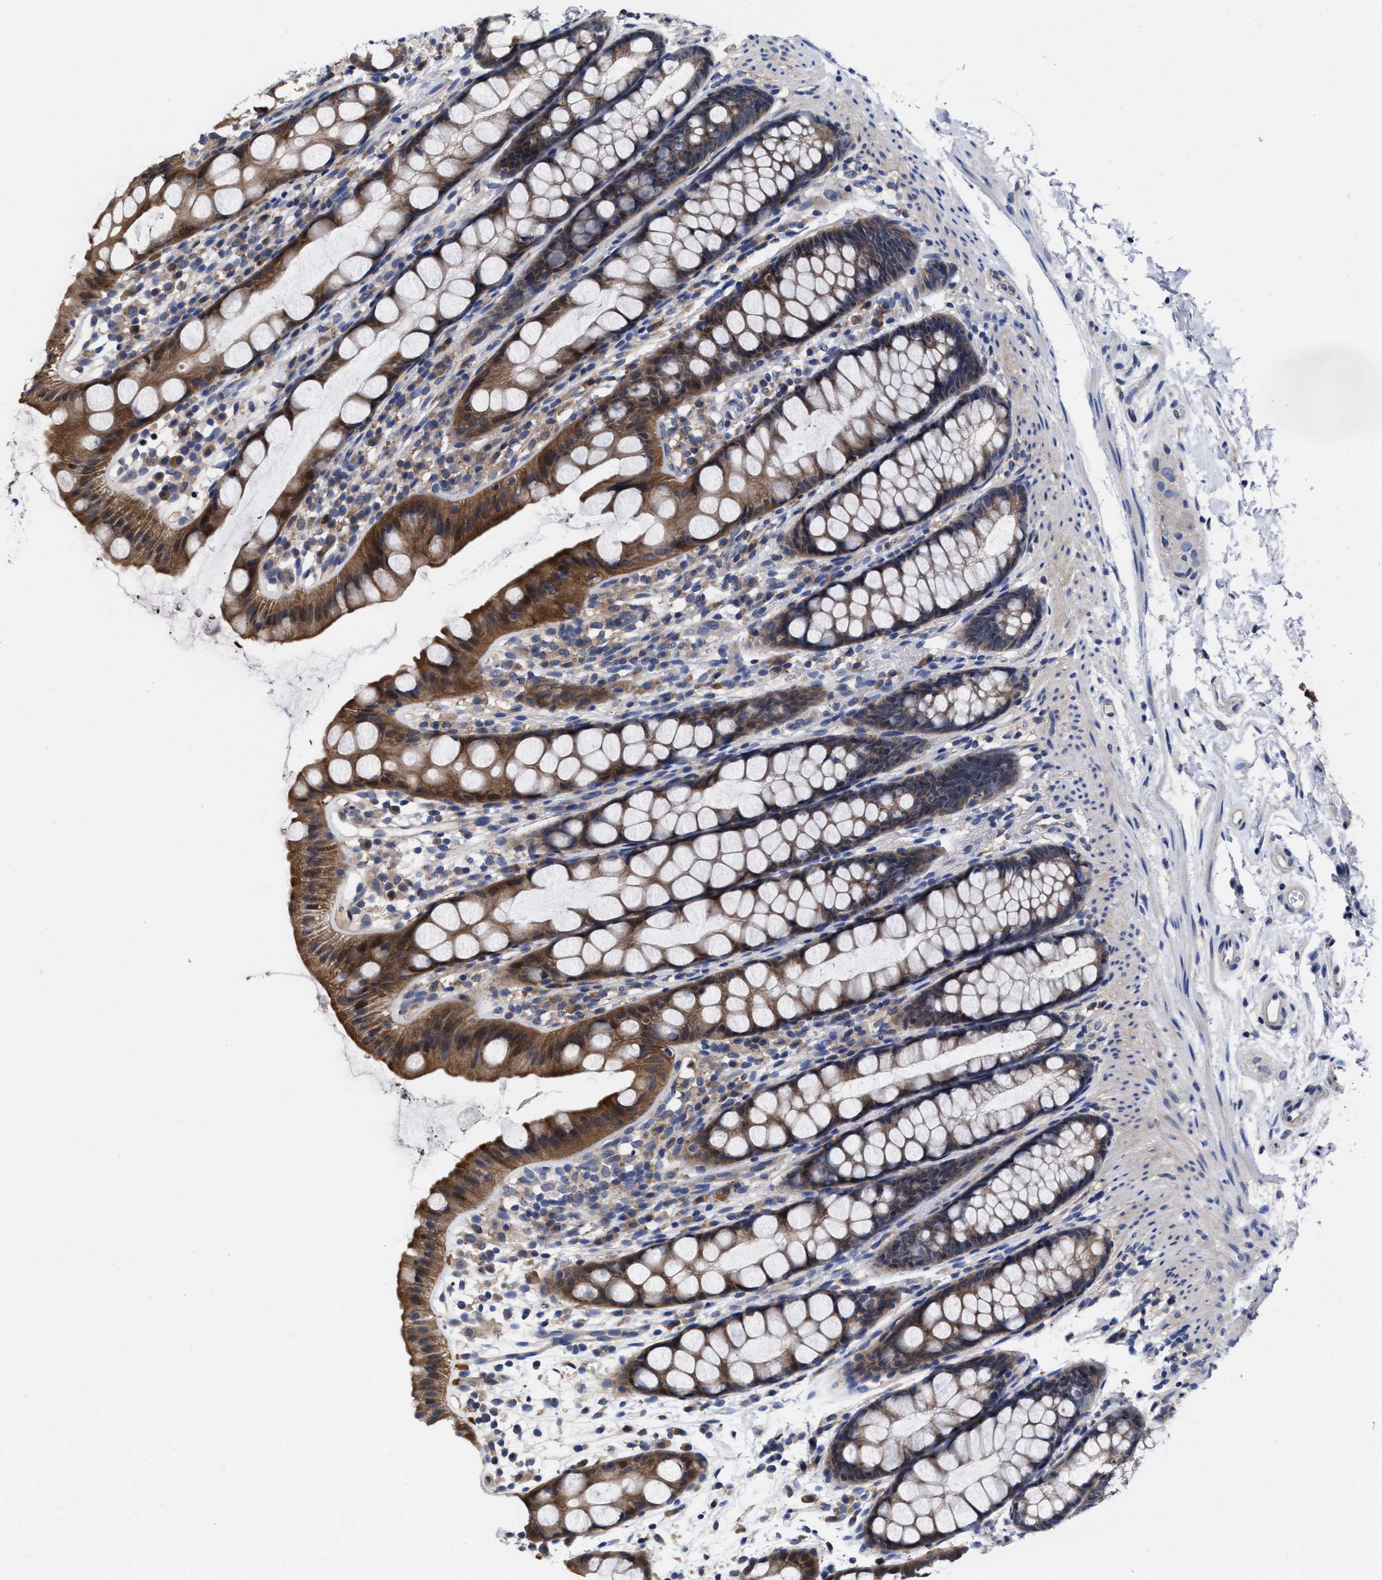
{"staining": {"intensity": "moderate", "quantity": ">75%", "location": "cytoplasmic/membranous"}, "tissue": "rectum", "cell_type": "Glandular cells", "image_type": "normal", "snomed": [{"axis": "morphology", "description": "Normal tissue, NOS"}, {"axis": "topography", "description": "Rectum"}], "caption": "Protein staining displays moderate cytoplasmic/membranous expression in approximately >75% of glandular cells in unremarkable rectum.", "gene": "TXNDC17", "patient": {"sex": "female", "age": 65}}